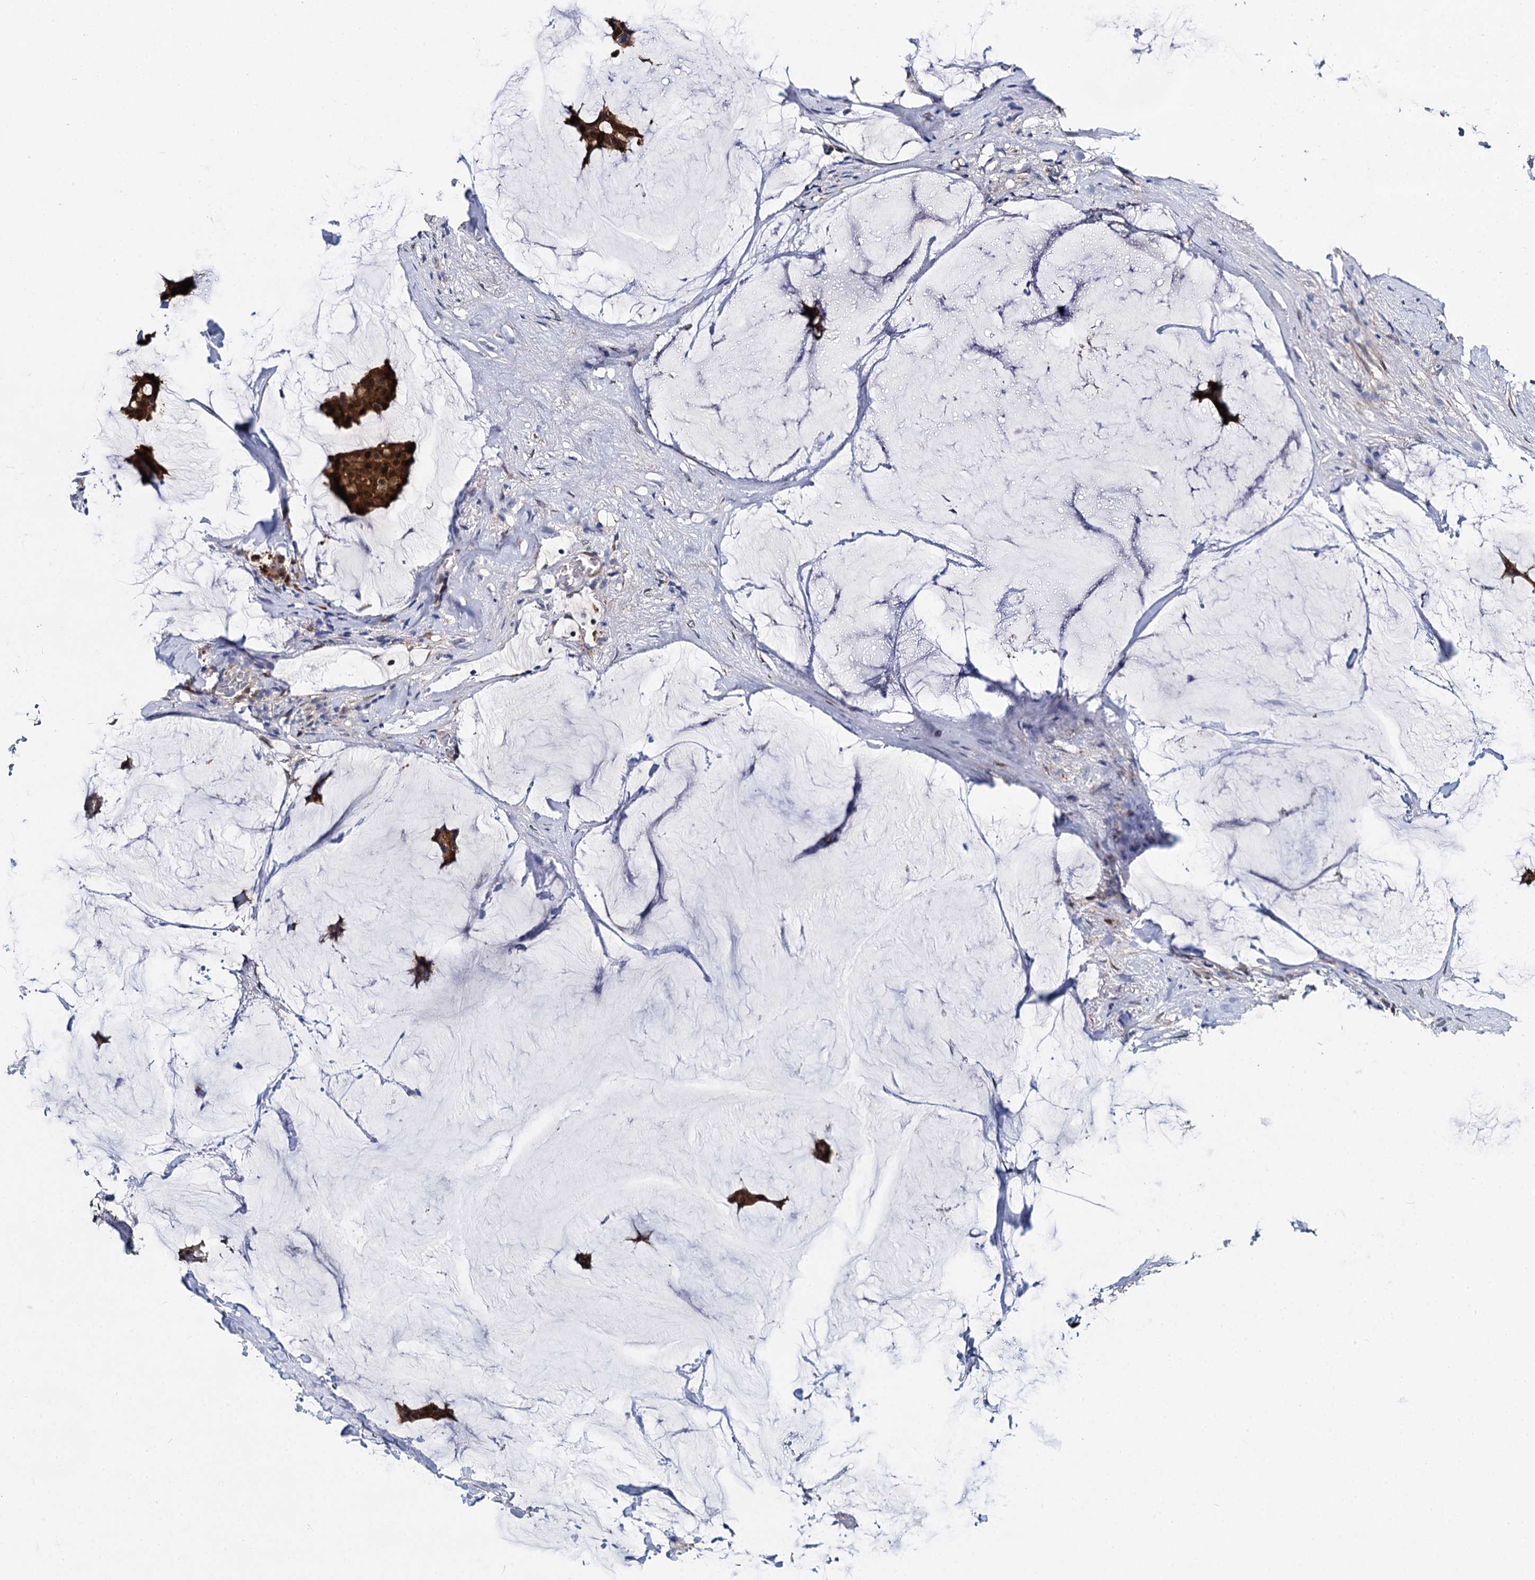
{"staining": {"intensity": "strong", "quantity": ">75%", "location": "cytoplasmic/membranous,nuclear"}, "tissue": "breast cancer", "cell_type": "Tumor cells", "image_type": "cancer", "snomed": [{"axis": "morphology", "description": "Duct carcinoma"}, {"axis": "topography", "description": "Breast"}], "caption": "DAB (3,3'-diaminobenzidine) immunohistochemical staining of human breast cancer shows strong cytoplasmic/membranous and nuclear protein positivity in about >75% of tumor cells. Using DAB (brown) and hematoxylin (blue) stains, captured at high magnification using brightfield microscopy.", "gene": "GSTM3", "patient": {"sex": "female", "age": 93}}